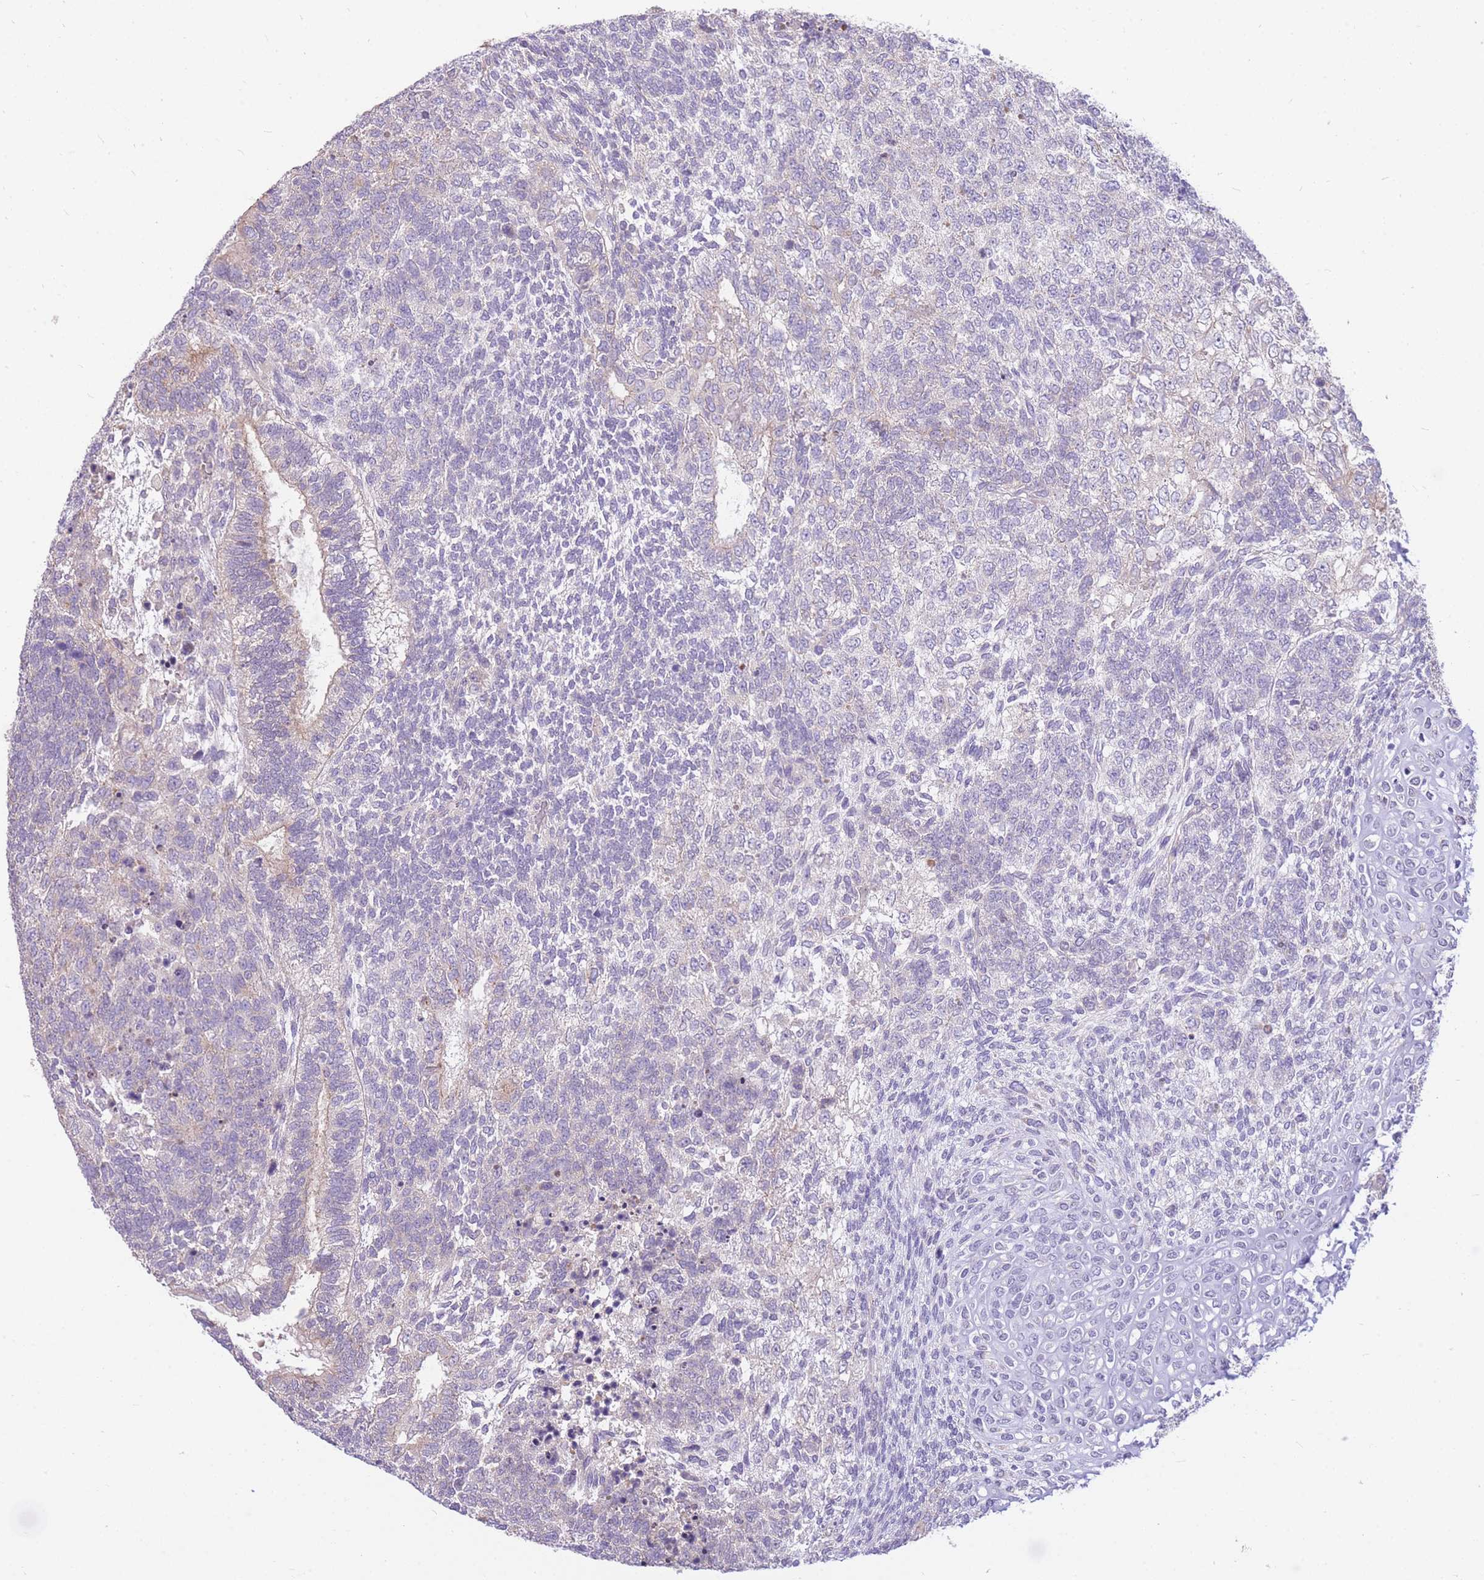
{"staining": {"intensity": "weak", "quantity": "<25%", "location": "cytoplasmic/membranous"}, "tissue": "testis cancer", "cell_type": "Tumor cells", "image_type": "cancer", "snomed": [{"axis": "morphology", "description": "Carcinoma, Embryonal, NOS"}, {"axis": "topography", "description": "Testis"}], "caption": "This is an immunohistochemistry micrograph of human testis embryonal carcinoma. There is no positivity in tumor cells.", "gene": "OR5T1", "patient": {"sex": "male", "age": 23}}